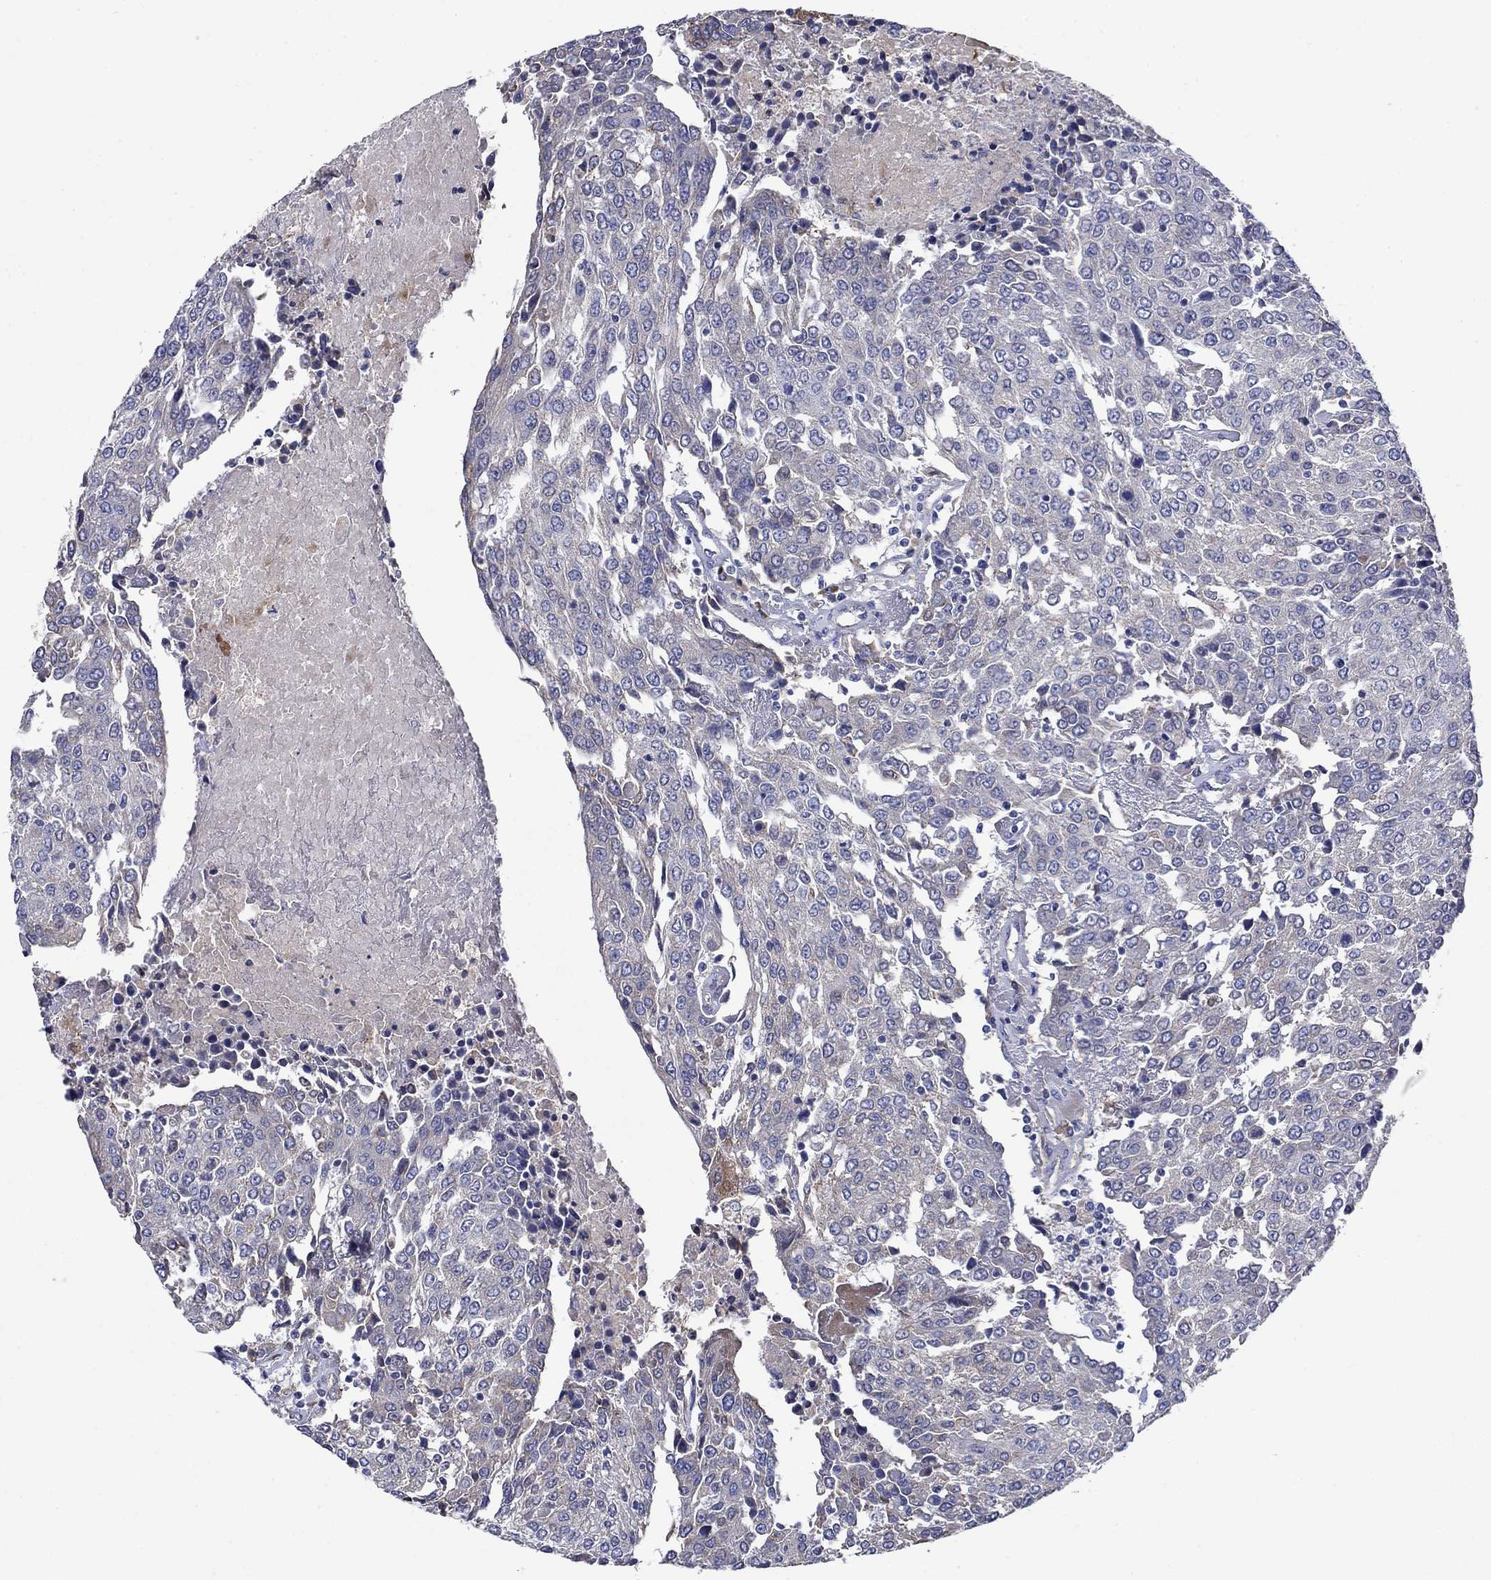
{"staining": {"intensity": "negative", "quantity": "none", "location": "none"}, "tissue": "urothelial cancer", "cell_type": "Tumor cells", "image_type": "cancer", "snomed": [{"axis": "morphology", "description": "Urothelial carcinoma, High grade"}, {"axis": "topography", "description": "Urinary bladder"}], "caption": "An IHC micrograph of high-grade urothelial carcinoma is shown. There is no staining in tumor cells of high-grade urothelial carcinoma.", "gene": "SULT2B1", "patient": {"sex": "female", "age": 85}}